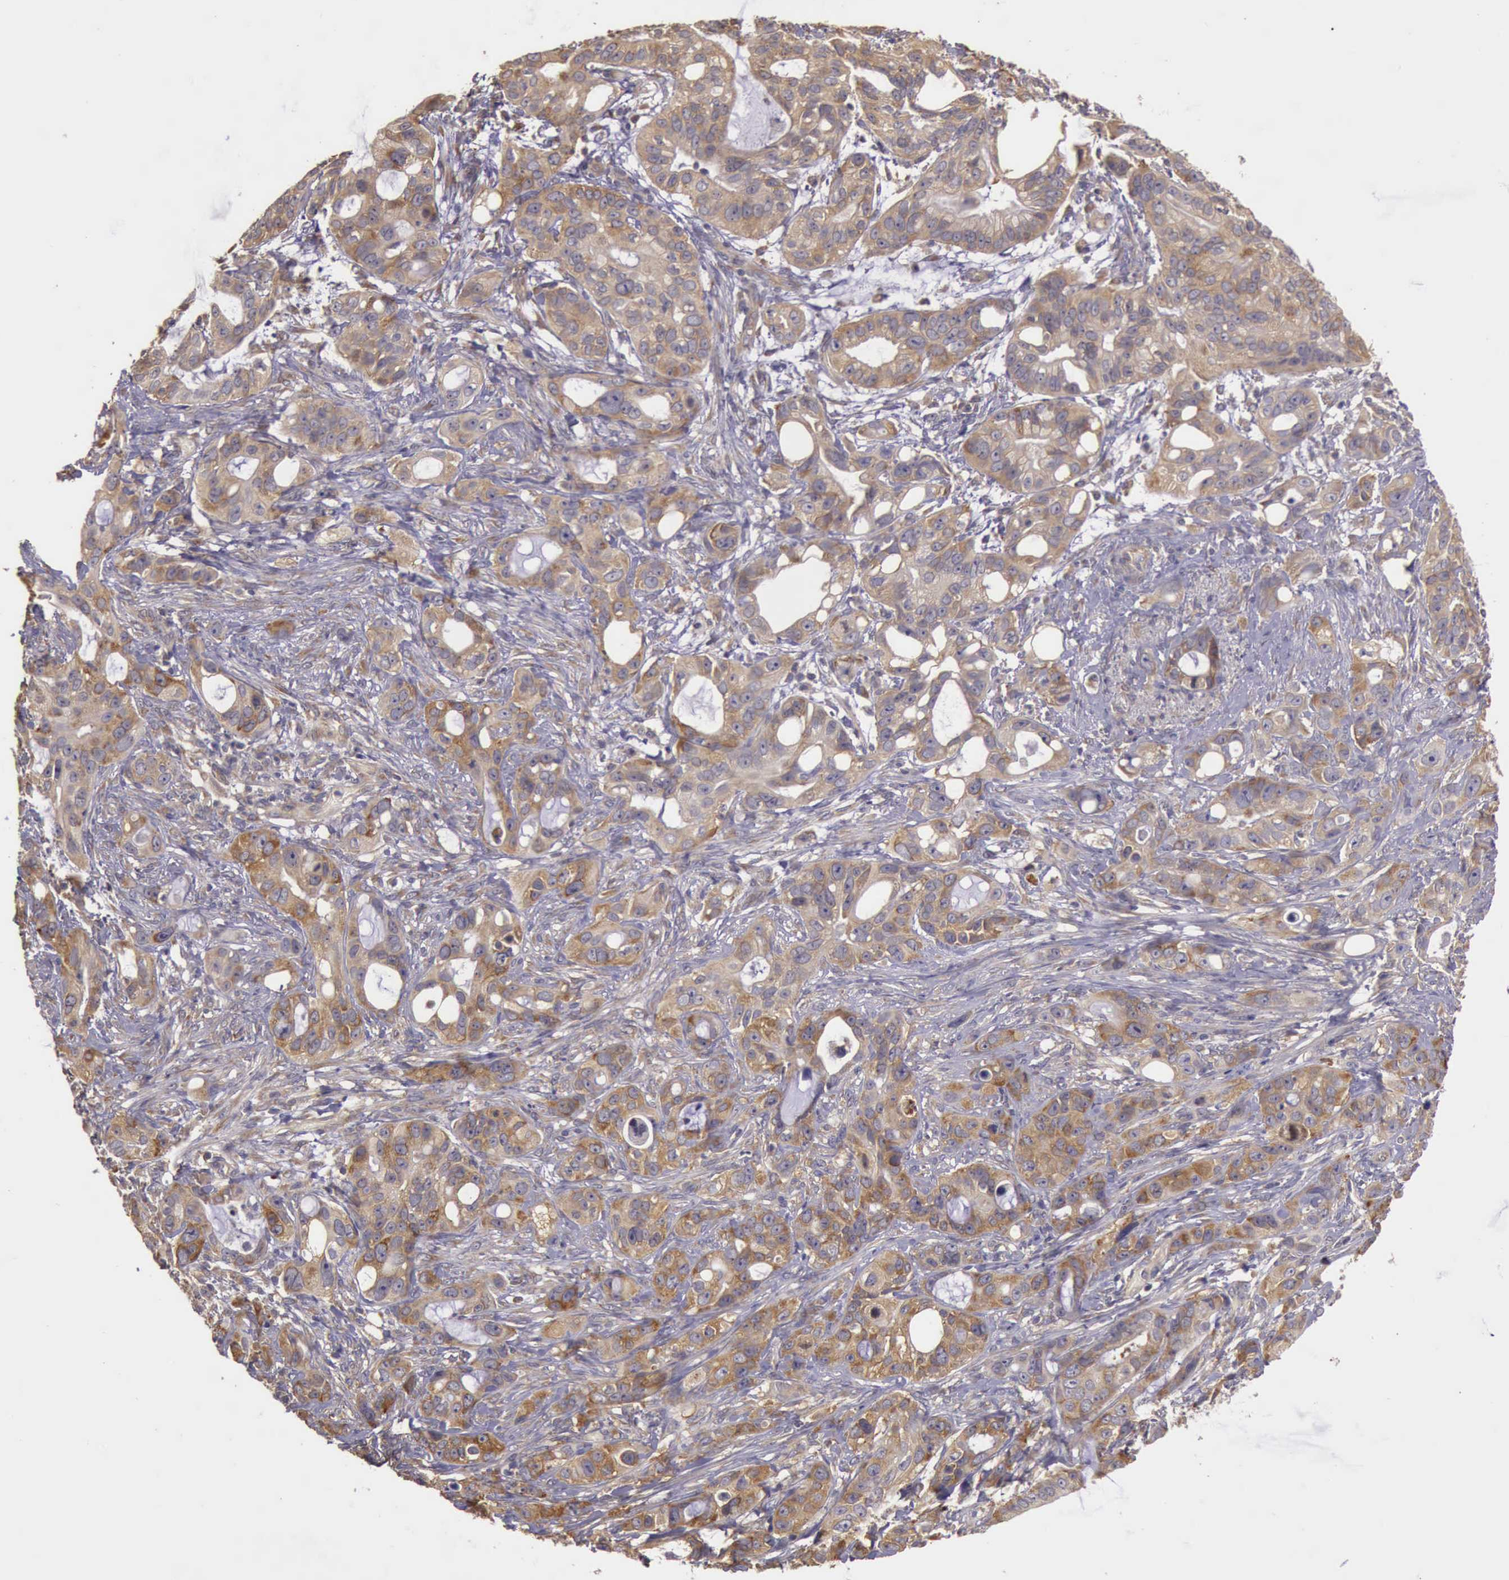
{"staining": {"intensity": "moderate", "quantity": ">75%", "location": "cytoplasmic/membranous"}, "tissue": "stomach cancer", "cell_type": "Tumor cells", "image_type": "cancer", "snomed": [{"axis": "morphology", "description": "Adenocarcinoma, NOS"}, {"axis": "topography", "description": "Stomach, upper"}], "caption": "Stomach cancer (adenocarcinoma) stained with a brown dye exhibits moderate cytoplasmic/membranous positive positivity in approximately >75% of tumor cells.", "gene": "EIF5", "patient": {"sex": "male", "age": 47}}